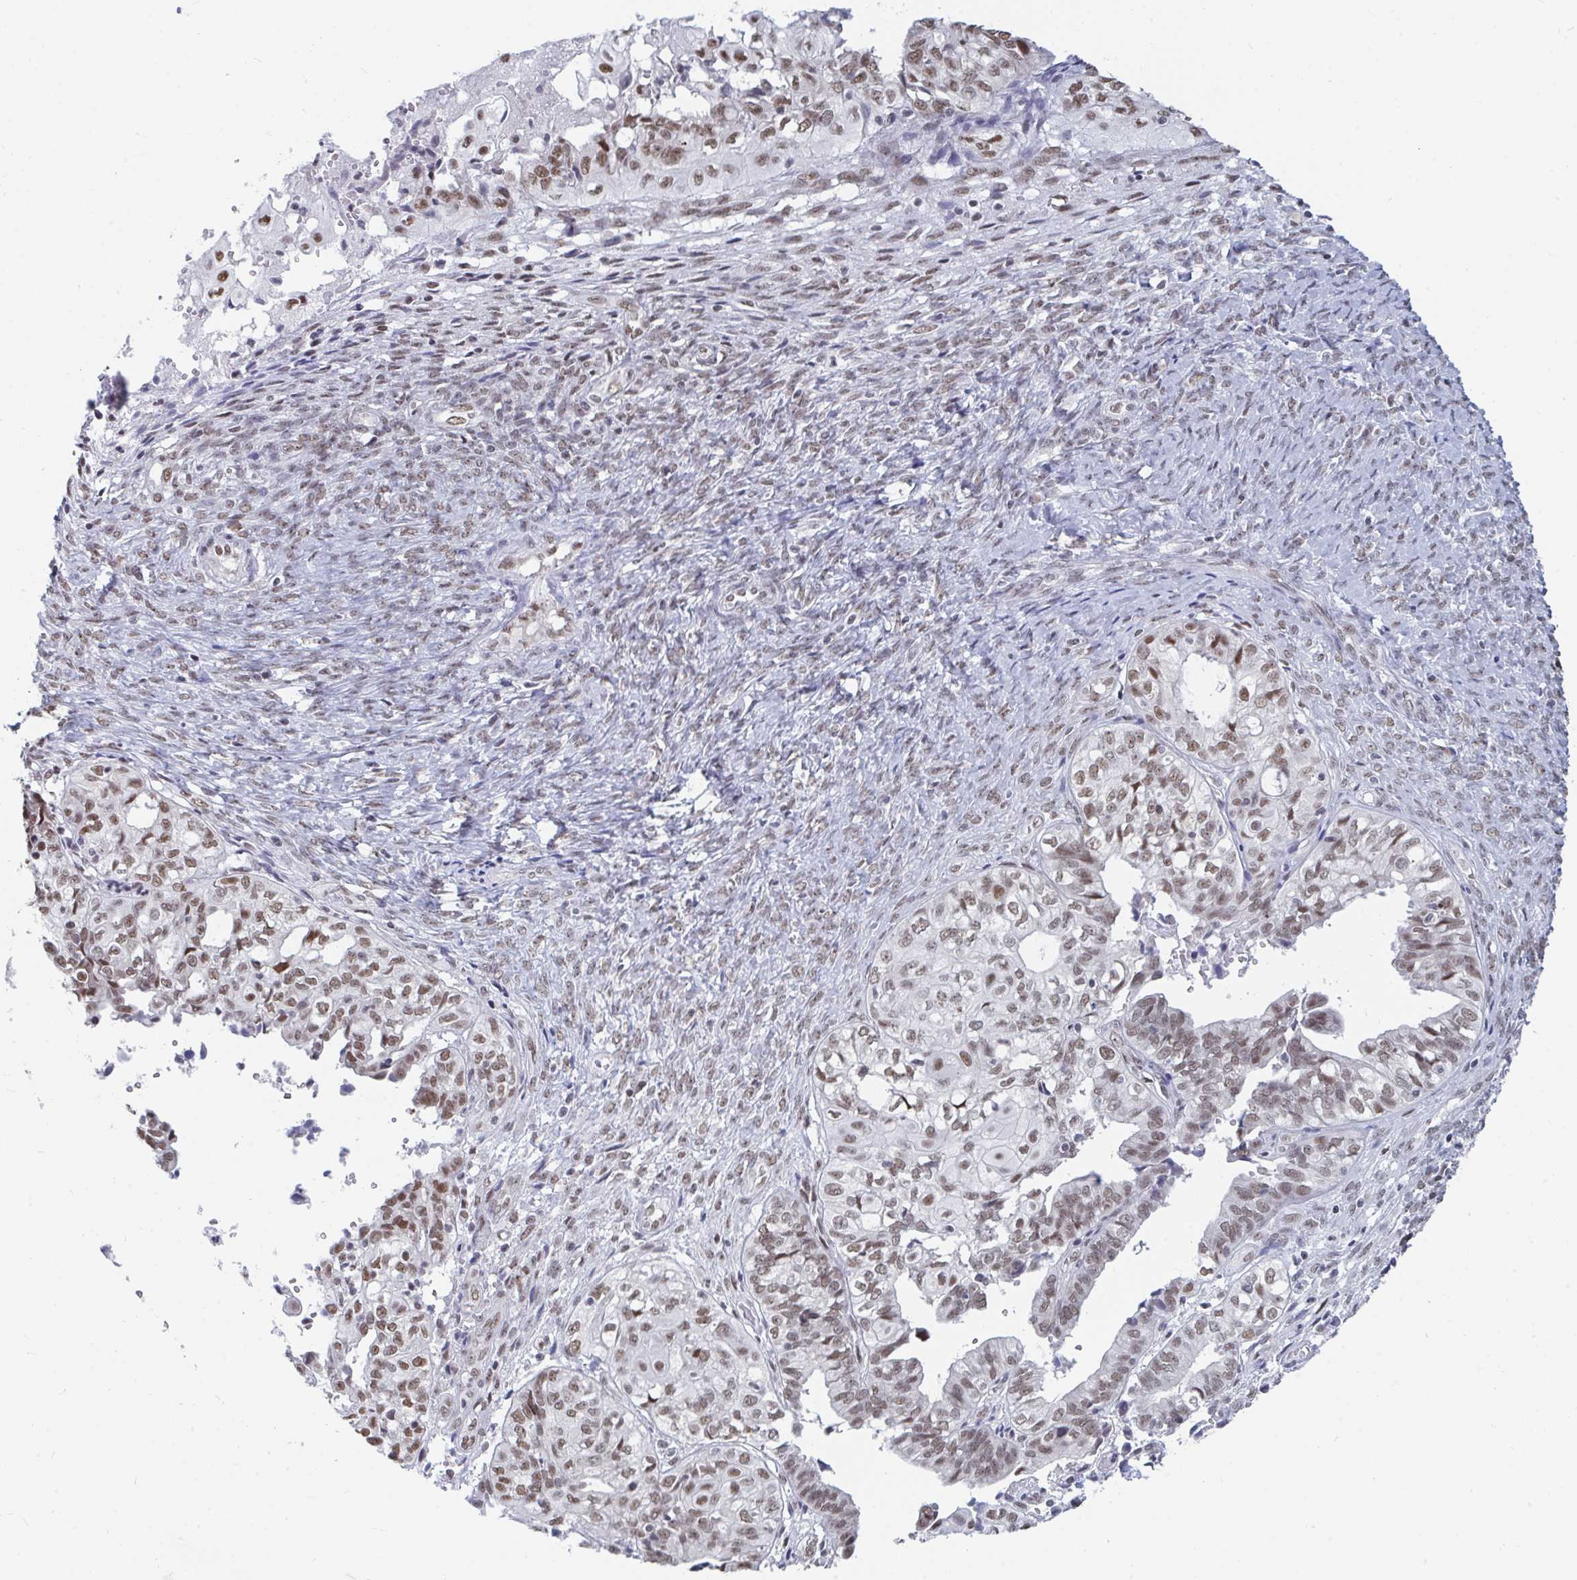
{"staining": {"intensity": "moderate", "quantity": ">75%", "location": "nuclear"}, "tissue": "ovarian cancer", "cell_type": "Tumor cells", "image_type": "cancer", "snomed": [{"axis": "morphology", "description": "Carcinoma, endometroid"}, {"axis": "topography", "description": "Ovary"}], "caption": "A histopathology image showing moderate nuclear positivity in approximately >75% of tumor cells in ovarian cancer, as visualized by brown immunohistochemical staining.", "gene": "TRIP12", "patient": {"sex": "female", "age": 64}}